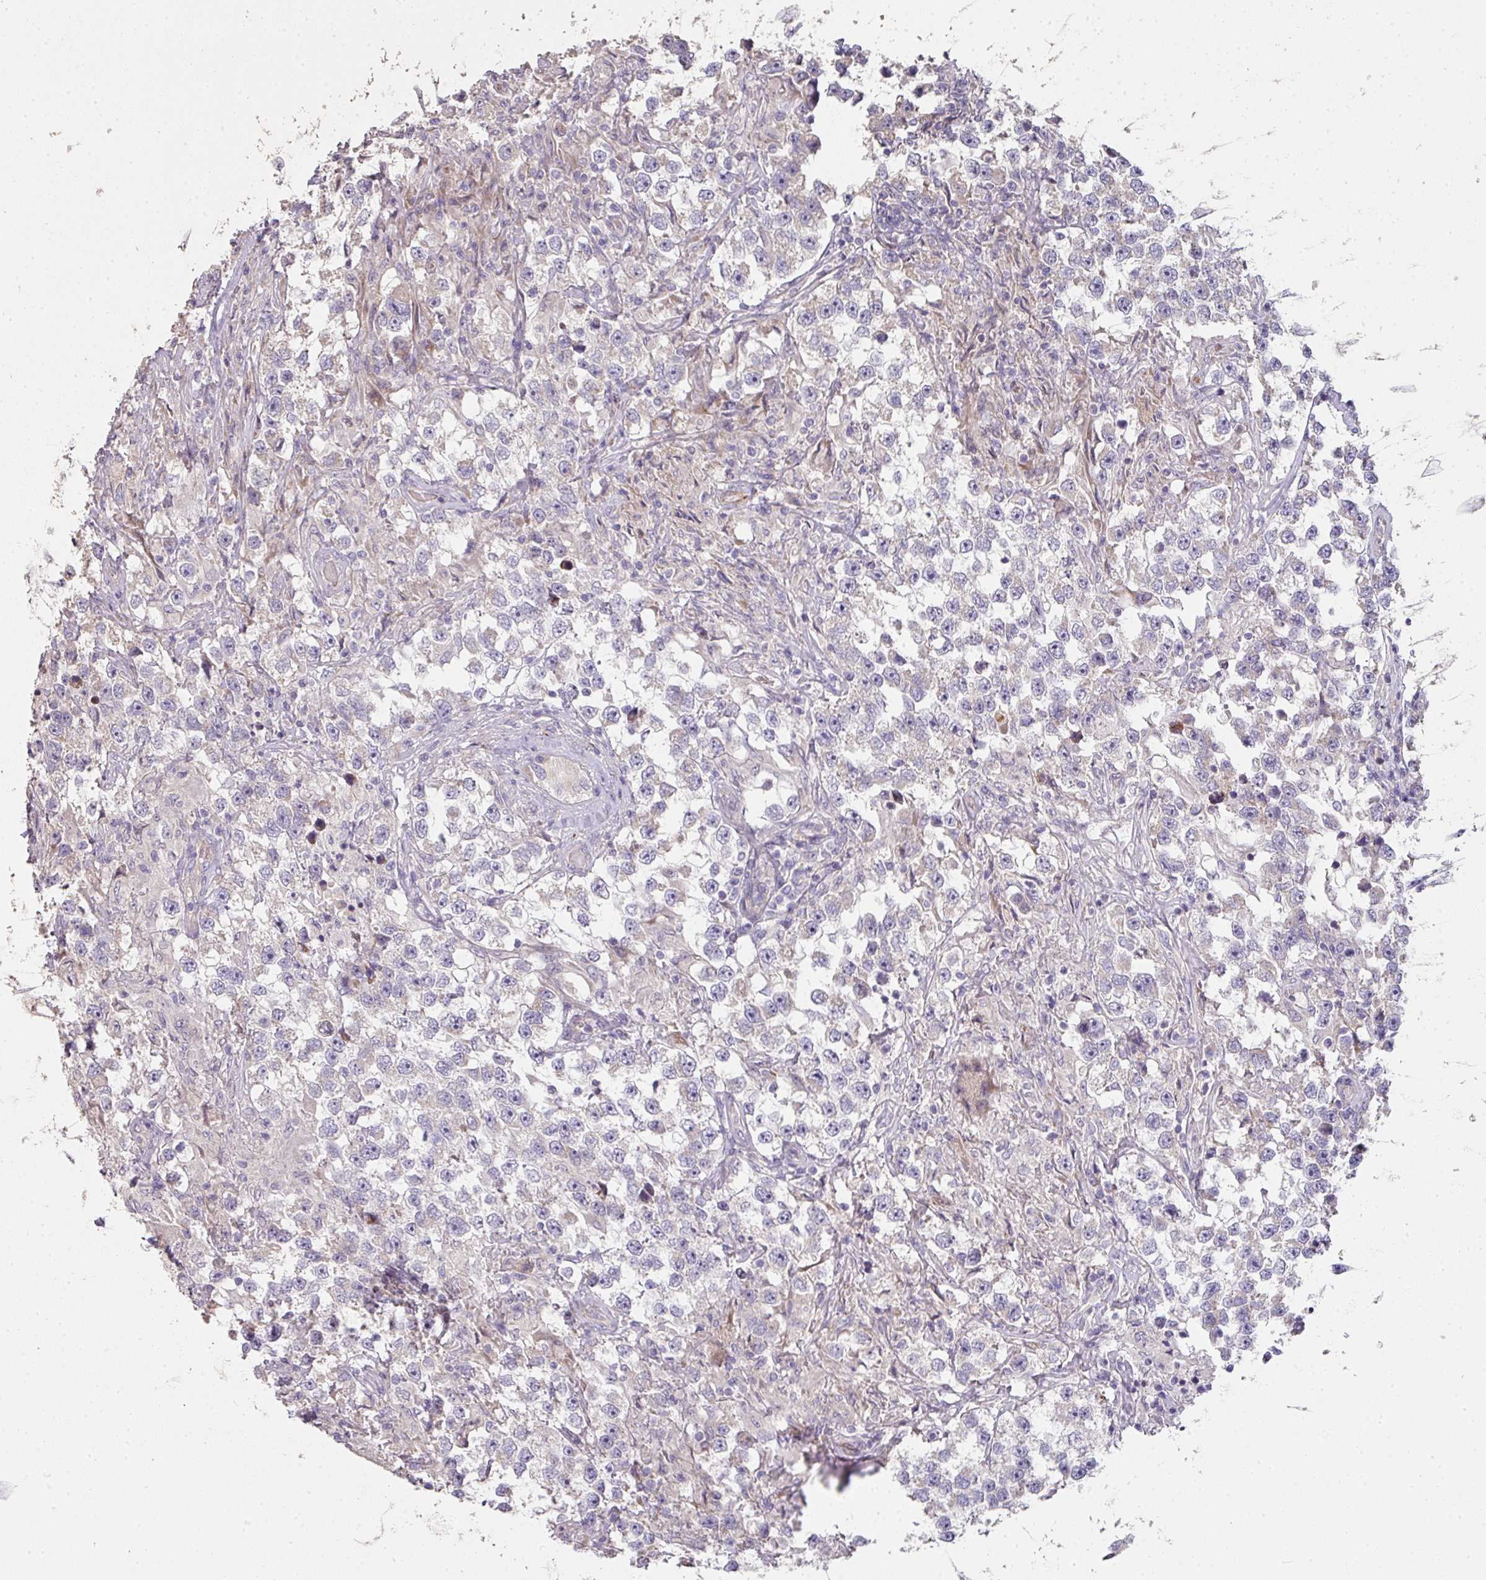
{"staining": {"intensity": "negative", "quantity": "none", "location": "none"}, "tissue": "testis cancer", "cell_type": "Tumor cells", "image_type": "cancer", "snomed": [{"axis": "morphology", "description": "Seminoma, NOS"}, {"axis": "topography", "description": "Testis"}], "caption": "The immunohistochemistry photomicrograph has no significant expression in tumor cells of seminoma (testis) tissue. The staining was performed using DAB to visualize the protein expression in brown, while the nuclei were stained in blue with hematoxylin (Magnification: 20x).", "gene": "PCDH1", "patient": {"sex": "male", "age": 46}}